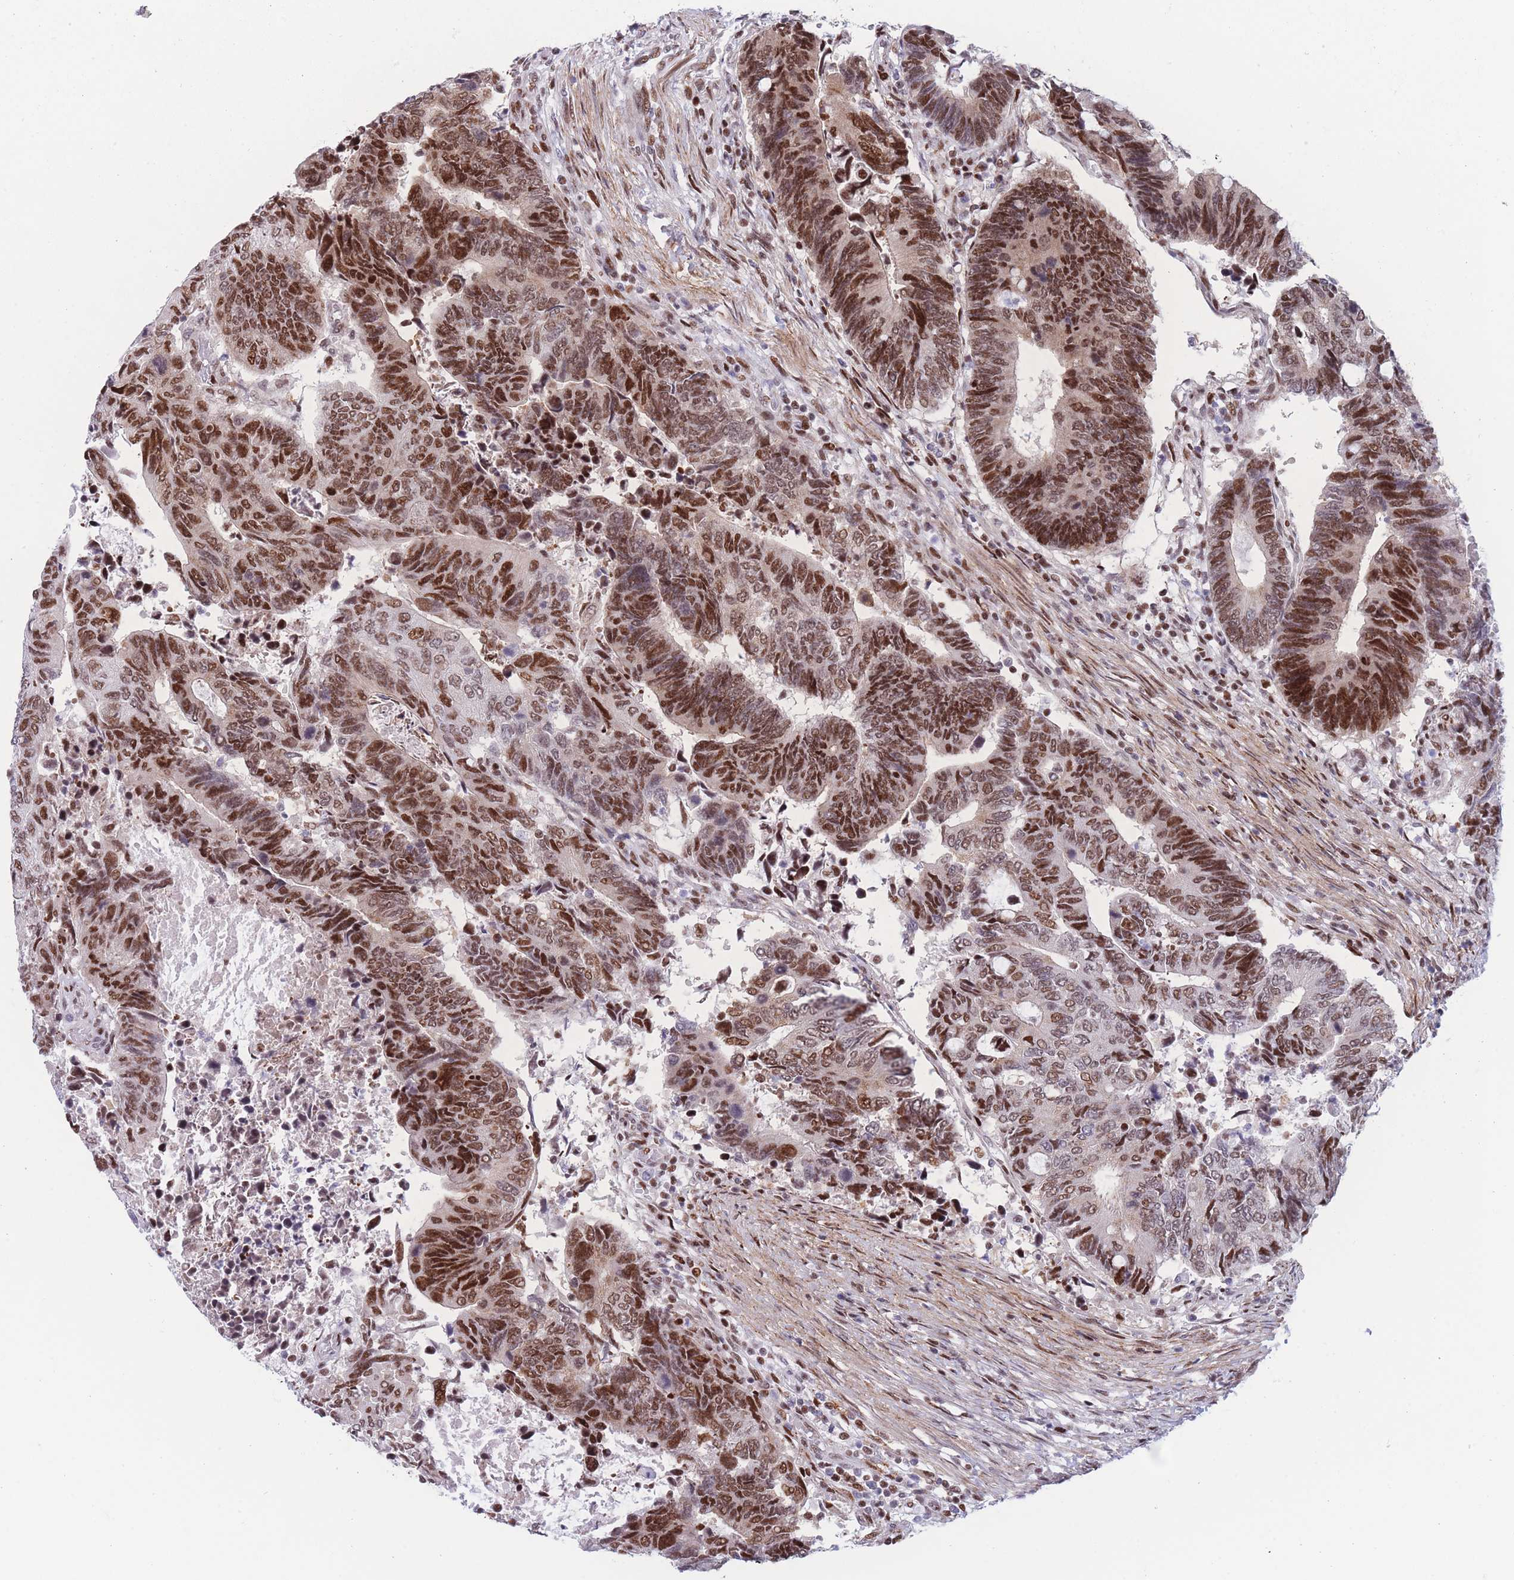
{"staining": {"intensity": "strong", "quantity": ">75%", "location": "nuclear"}, "tissue": "colorectal cancer", "cell_type": "Tumor cells", "image_type": "cancer", "snomed": [{"axis": "morphology", "description": "Adenocarcinoma, NOS"}, {"axis": "topography", "description": "Colon"}], "caption": "A brown stain shows strong nuclear positivity of a protein in colorectal cancer (adenocarcinoma) tumor cells.", "gene": "DNAJC3", "patient": {"sex": "male", "age": 87}}